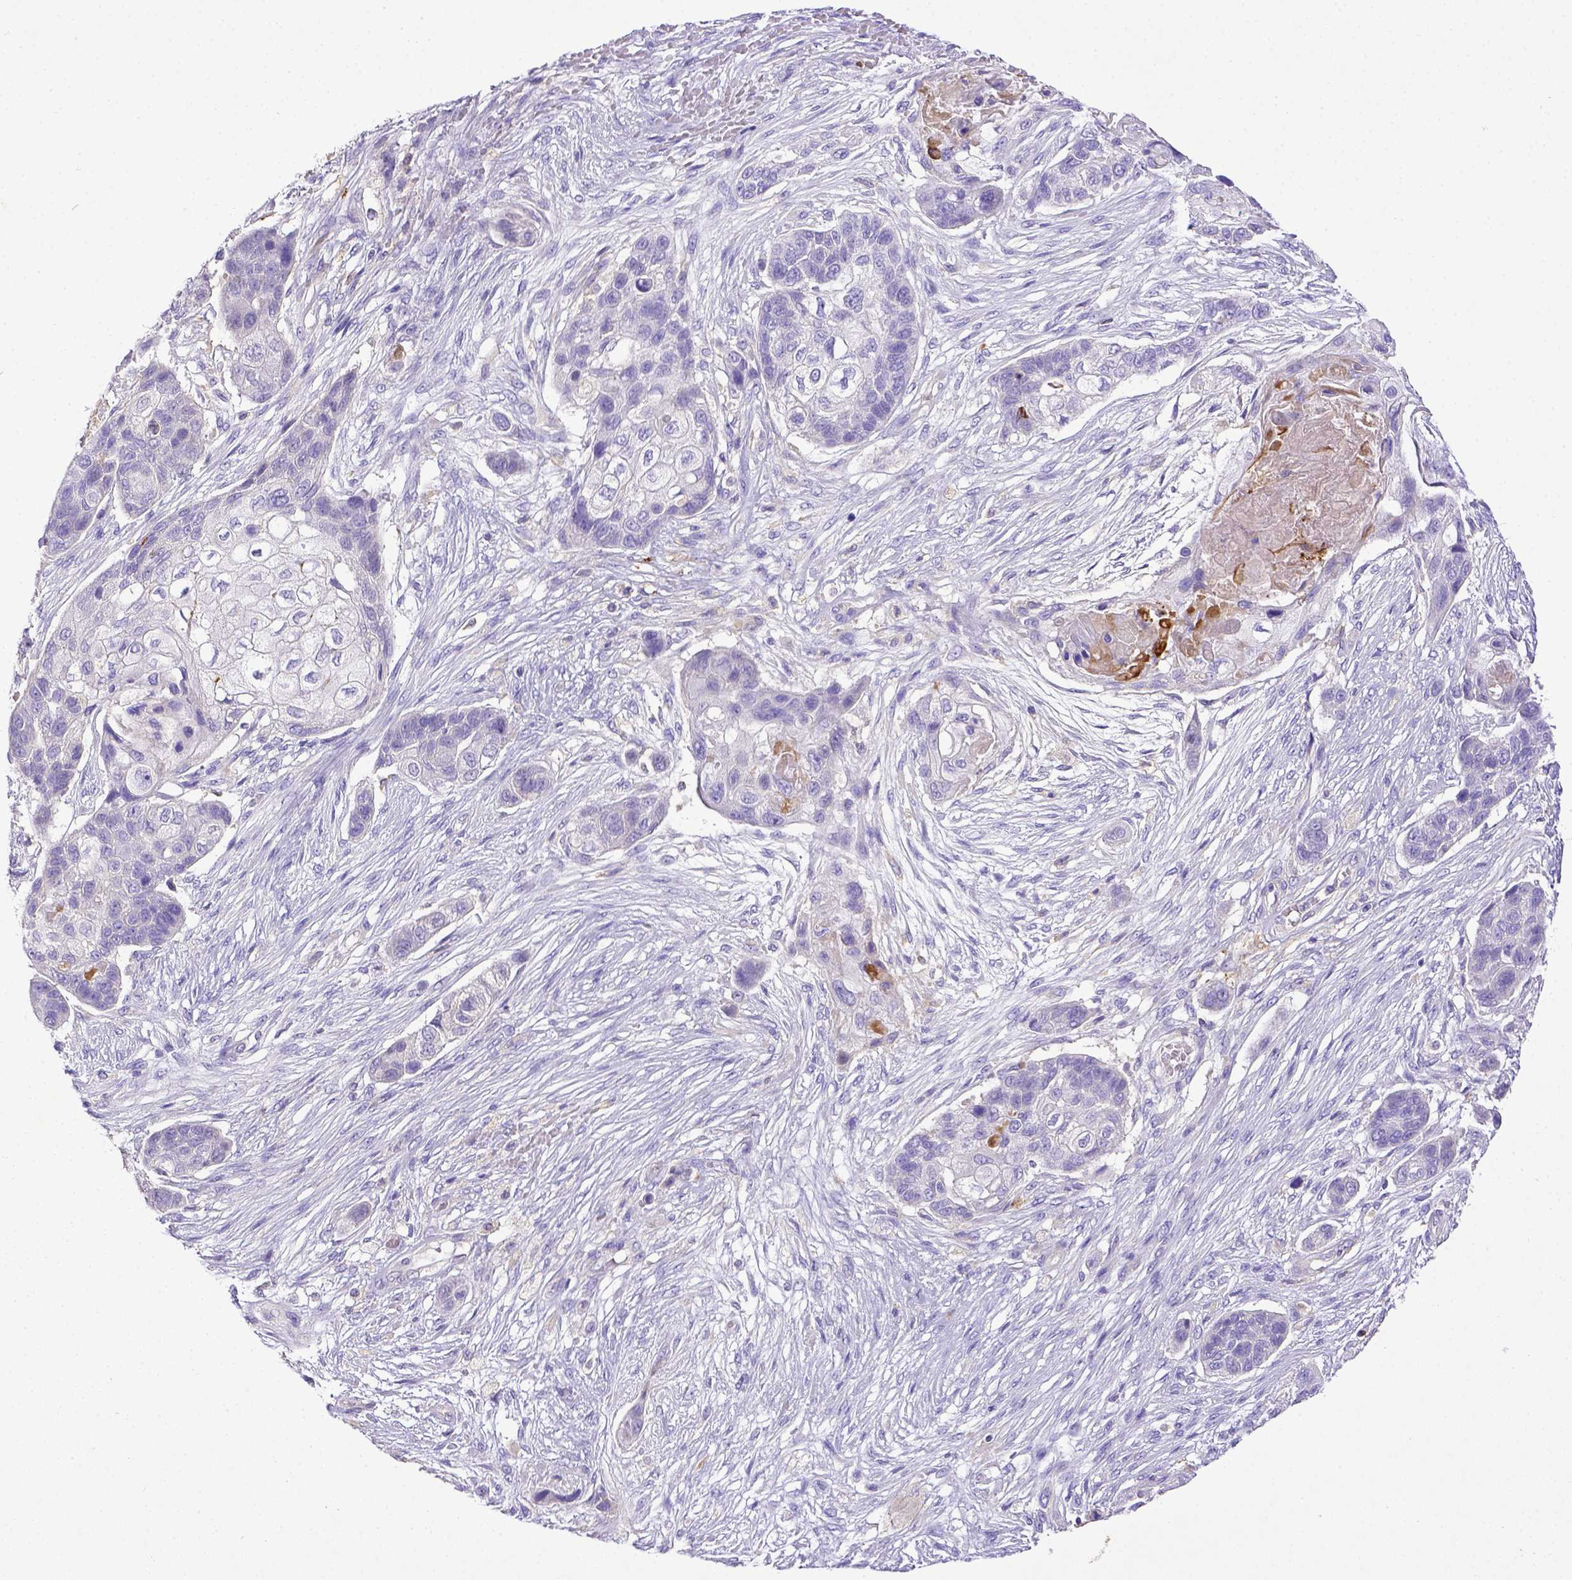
{"staining": {"intensity": "negative", "quantity": "none", "location": "none"}, "tissue": "lung cancer", "cell_type": "Tumor cells", "image_type": "cancer", "snomed": [{"axis": "morphology", "description": "Squamous cell carcinoma, NOS"}, {"axis": "topography", "description": "Lung"}], "caption": "Lung cancer (squamous cell carcinoma) was stained to show a protein in brown. There is no significant expression in tumor cells.", "gene": "CD40", "patient": {"sex": "male", "age": 69}}